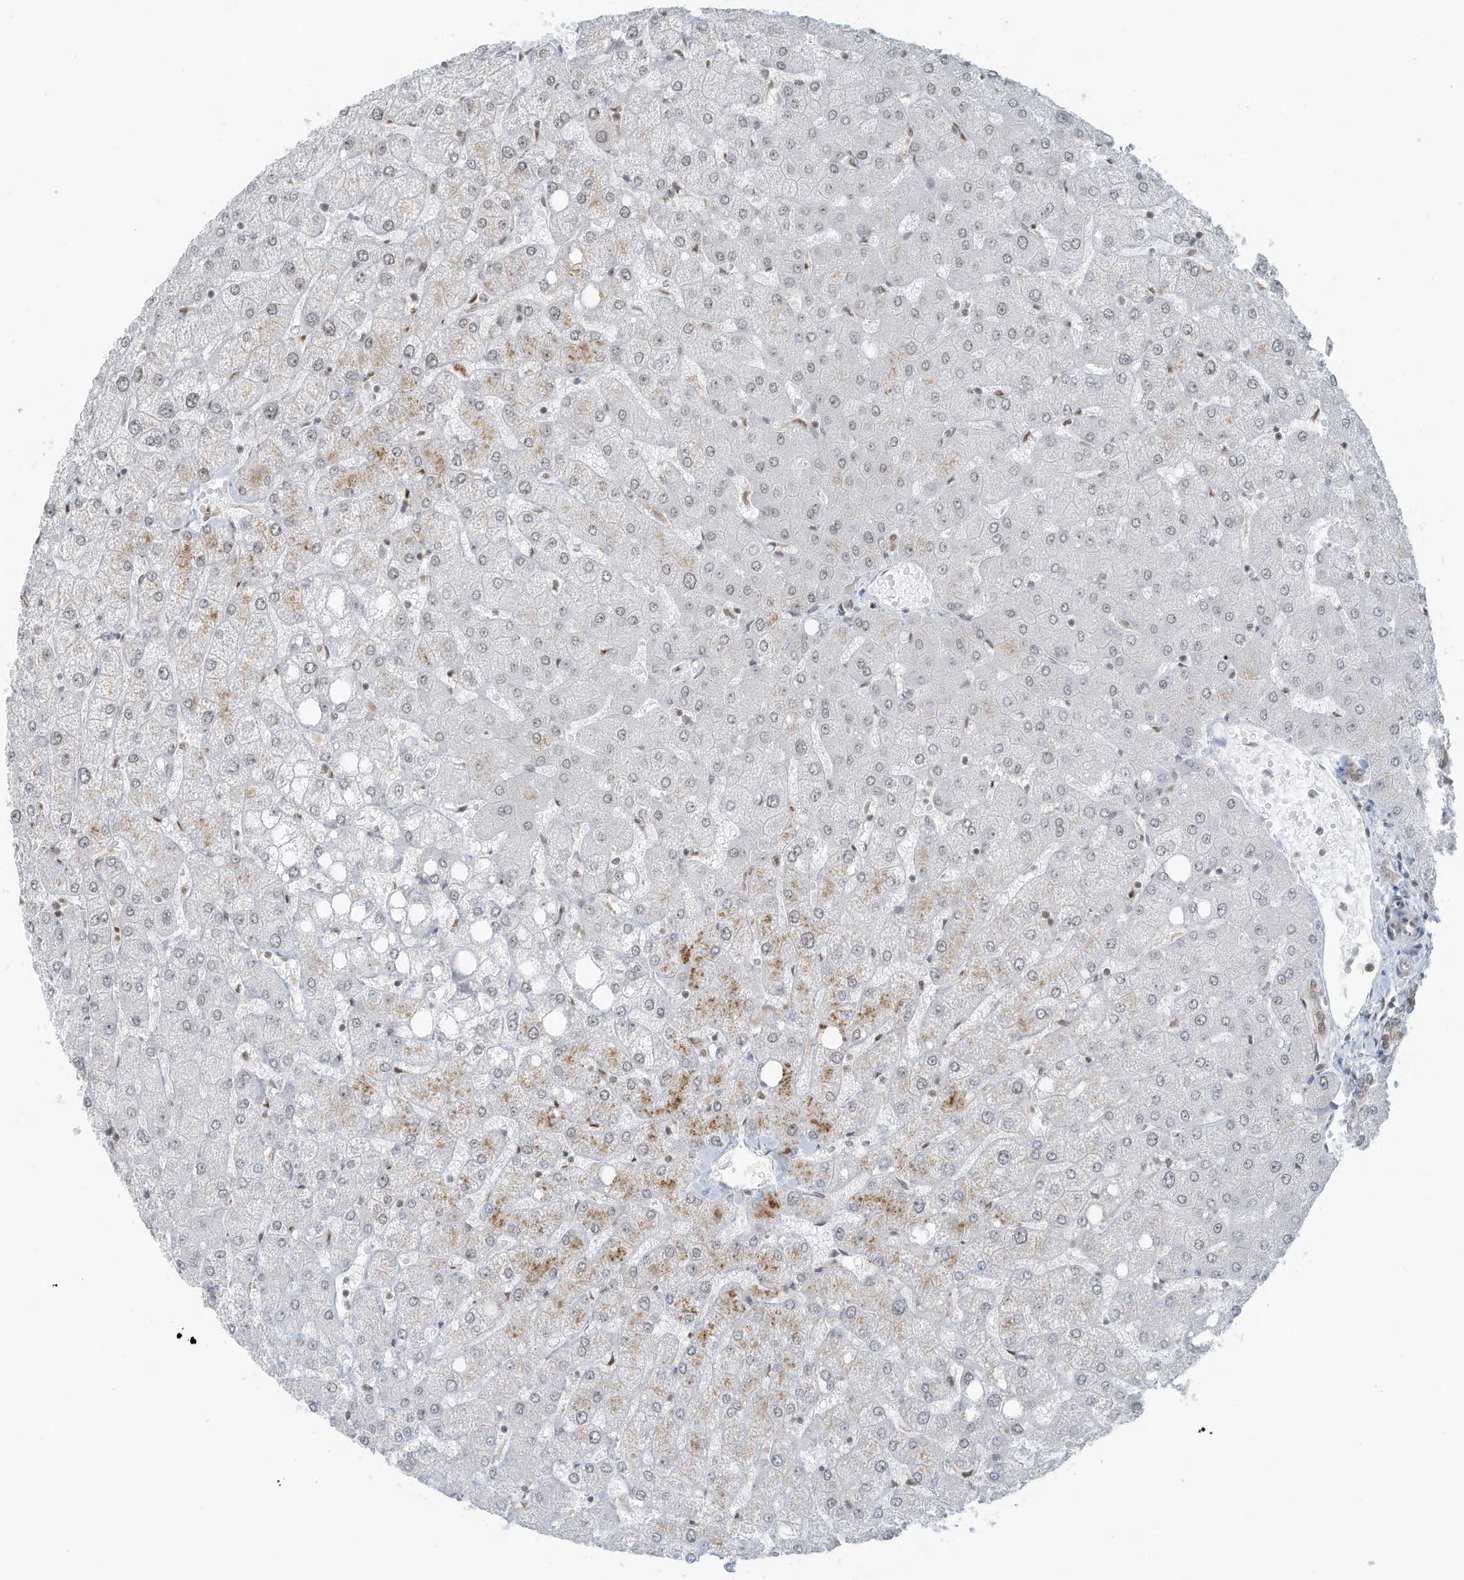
{"staining": {"intensity": "weak", "quantity": "25%-75%", "location": "nuclear"}, "tissue": "liver", "cell_type": "Cholangiocytes", "image_type": "normal", "snomed": [{"axis": "morphology", "description": "Normal tissue, NOS"}, {"axis": "topography", "description": "Liver"}], "caption": "Brown immunohistochemical staining in normal liver reveals weak nuclear positivity in about 25%-75% of cholangiocytes.", "gene": "DBR1", "patient": {"sex": "female", "age": 54}}